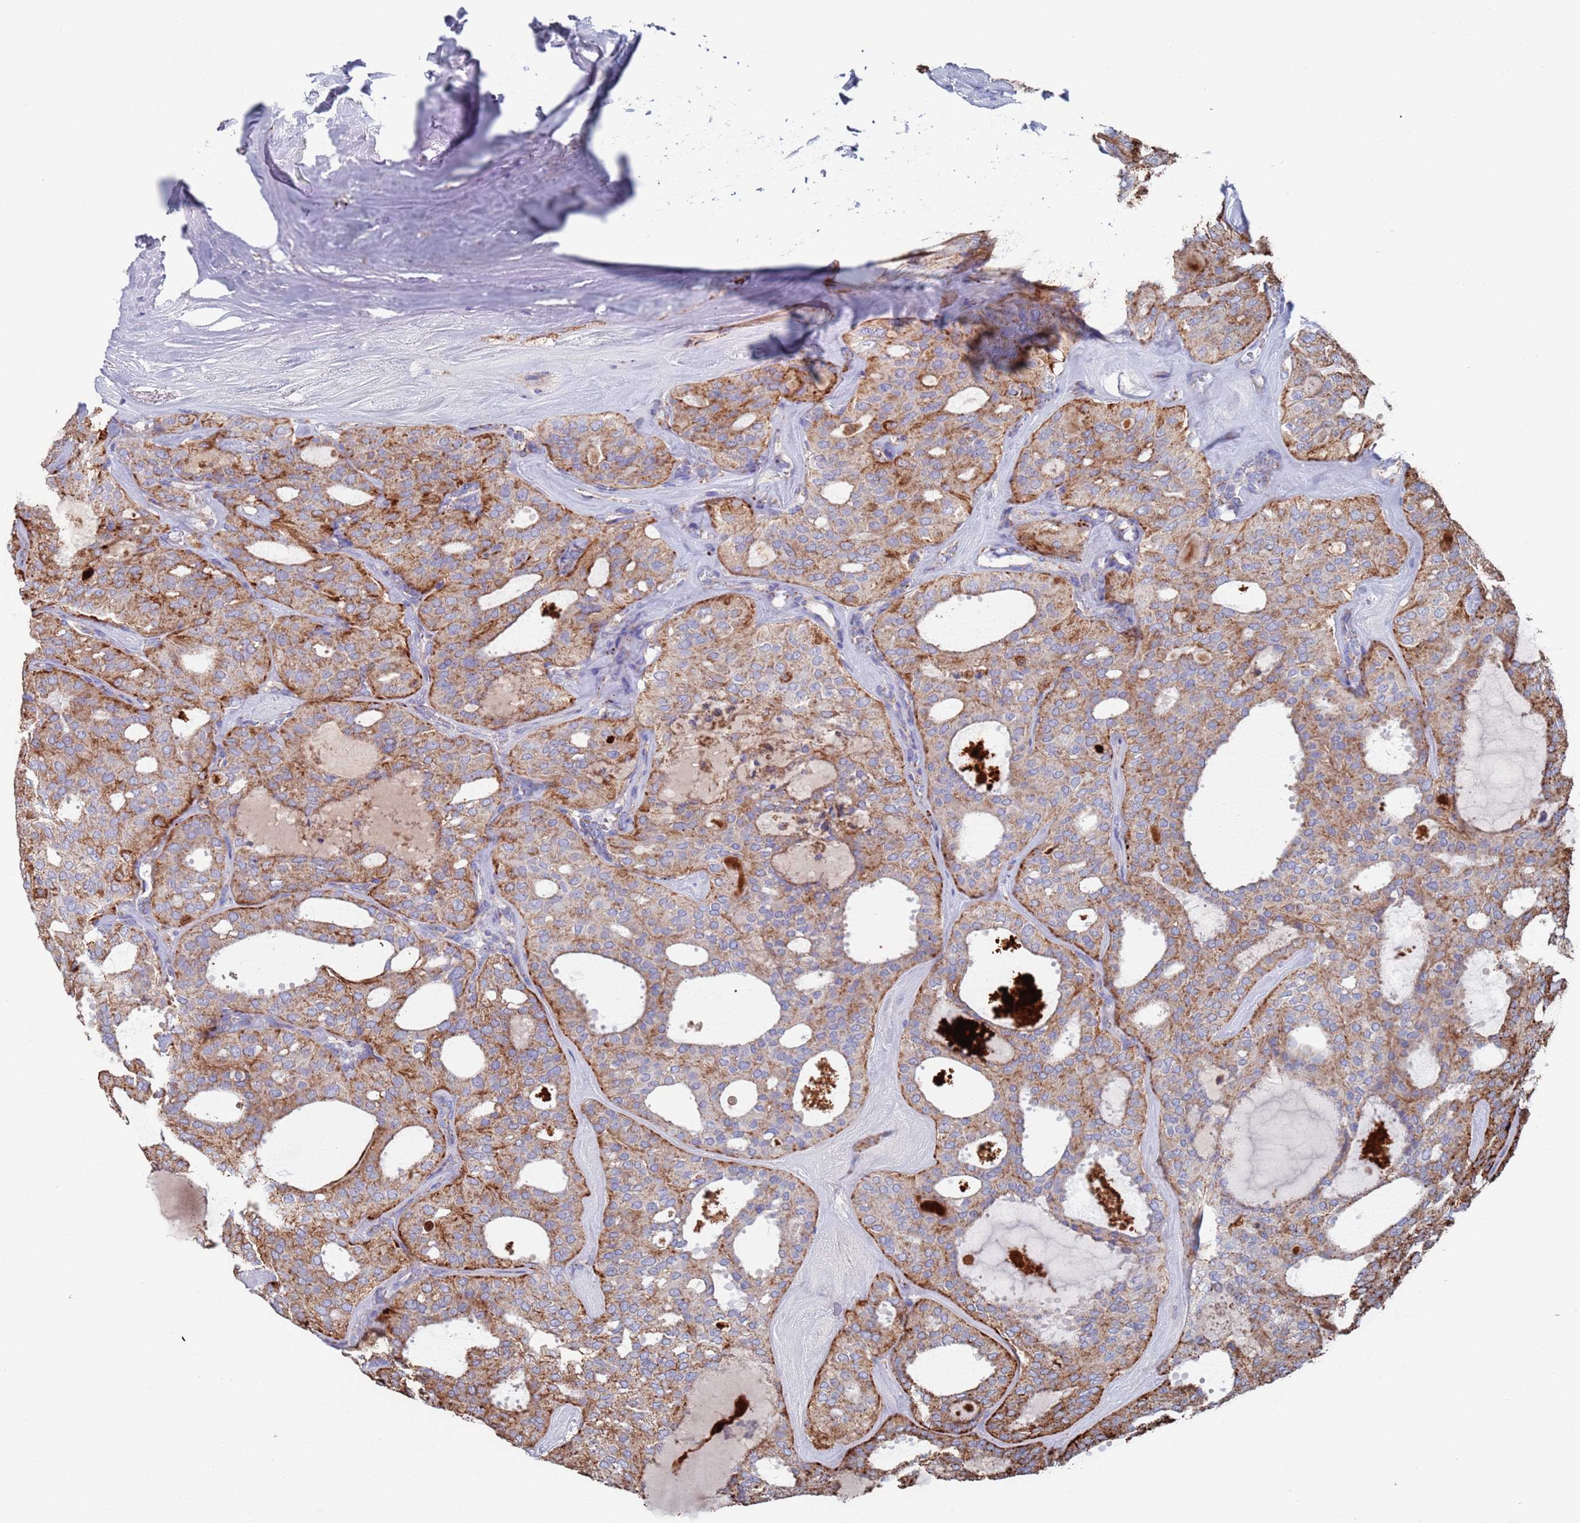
{"staining": {"intensity": "moderate", "quantity": ">75%", "location": "cytoplasmic/membranous"}, "tissue": "thyroid cancer", "cell_type": "Tumor cells", "image_type": "cancer", "snomed": [{"axis": "morphology", "description": "Follicular adenoma carcinoma, NOS"}, {"axis": "topography", "description": "Thyroid gland"}], "caption": "Thyroid follicular adenoma carcinoma stained for a protein (brown) displays moderate cytoplasmic/membranous positive staining in about >75% of tumor cells.", "gene": "MRPL22", "patient": {"sex": "male", "age": 75}}